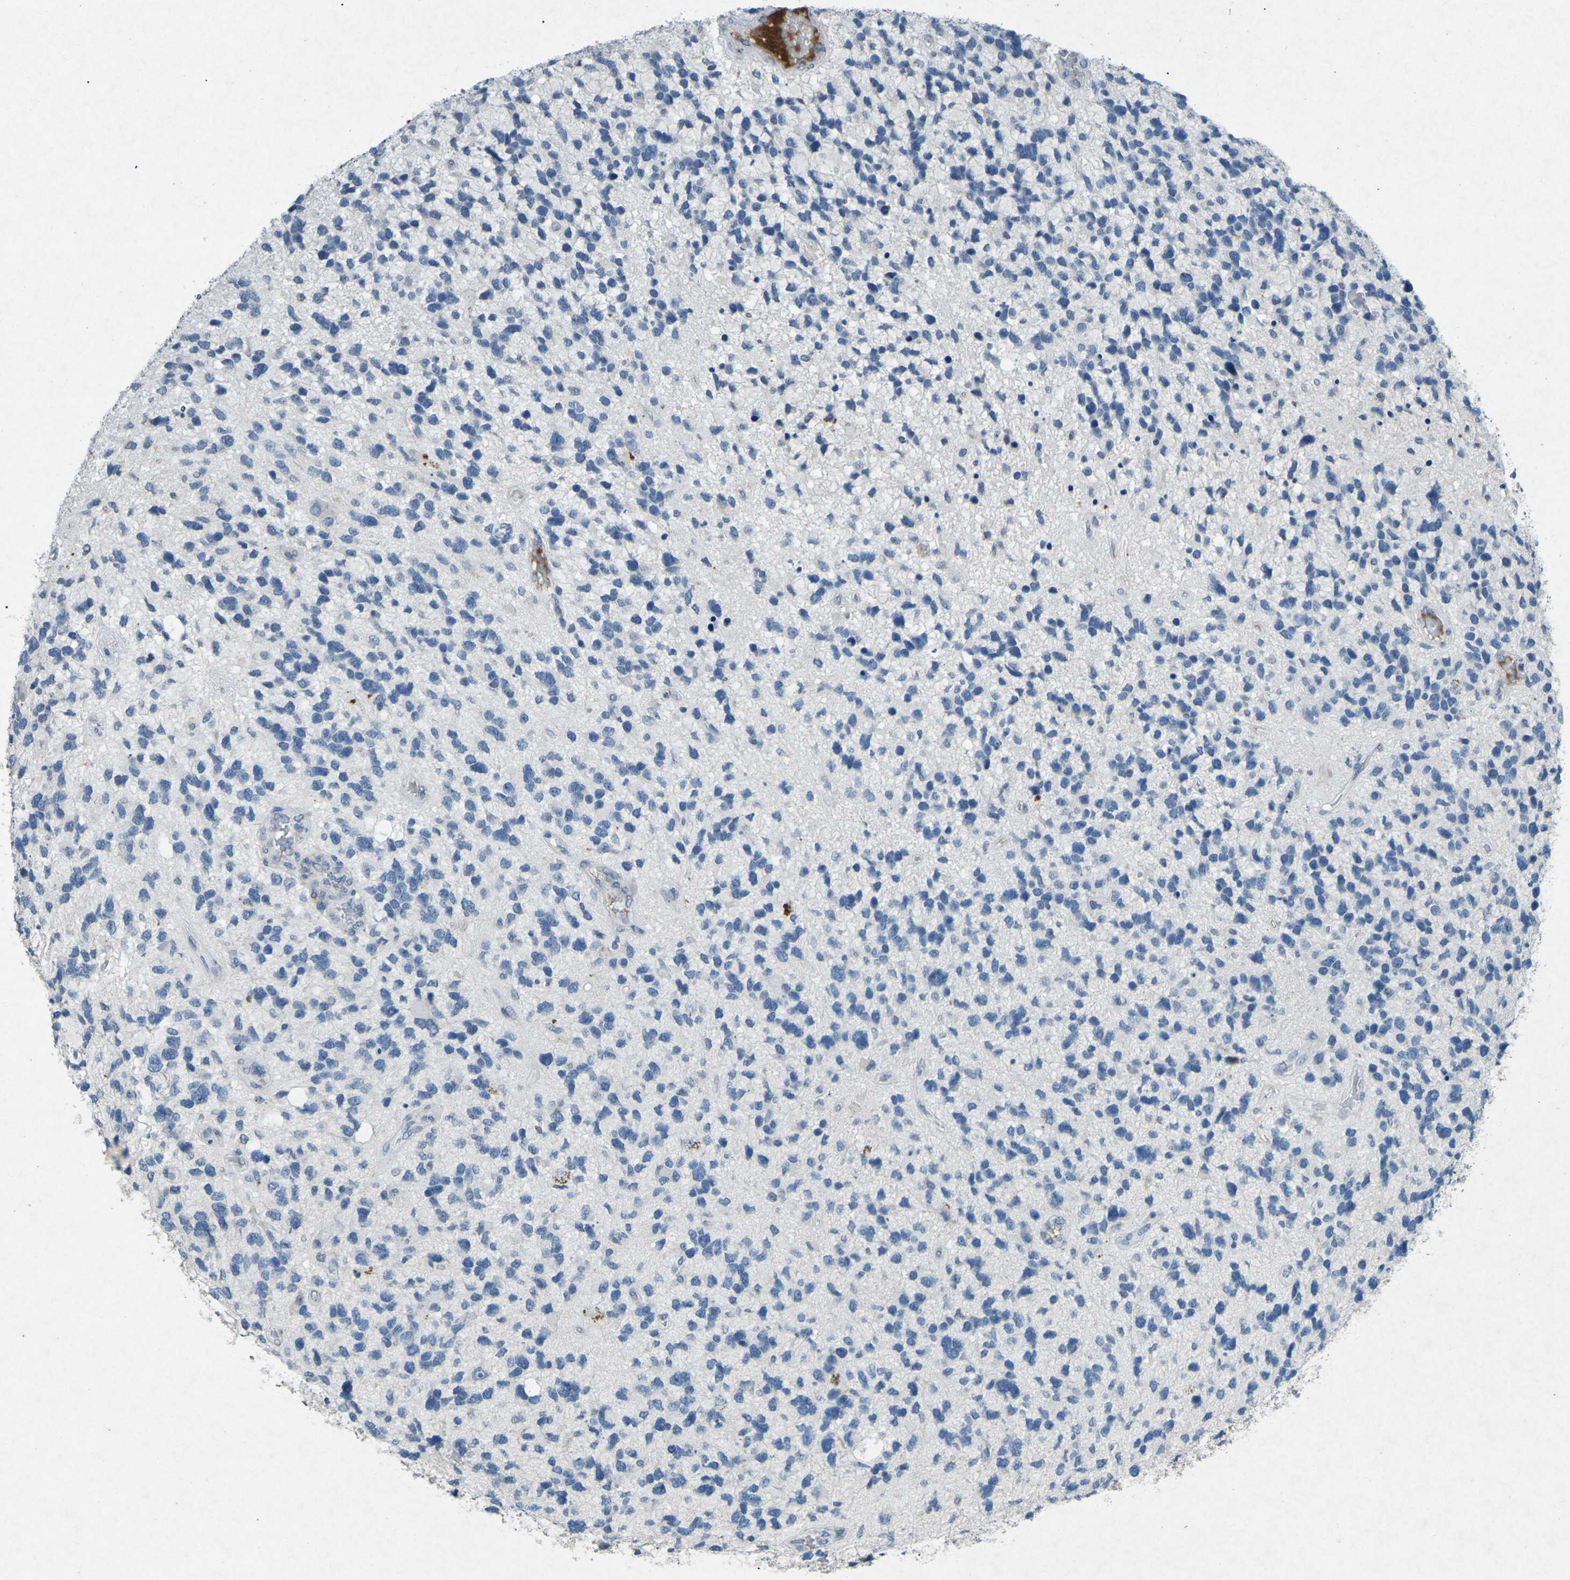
{"staining": {"intensity": "negative", "quantity": "none", "location": "none"}, "tissue": "glioma", "cell_type": "Tumor cells", "image_type": "cancer", "snomed": [{"axis": "morphology", "description": "Glioma, malignant, High grade"}, {"axis": "topography", "description": "Brain"}], "caption": "The image shows no staining of tumor cells in glioma.", "gene": "A1BG", "patient": {"sex": "female", "age": 58}}